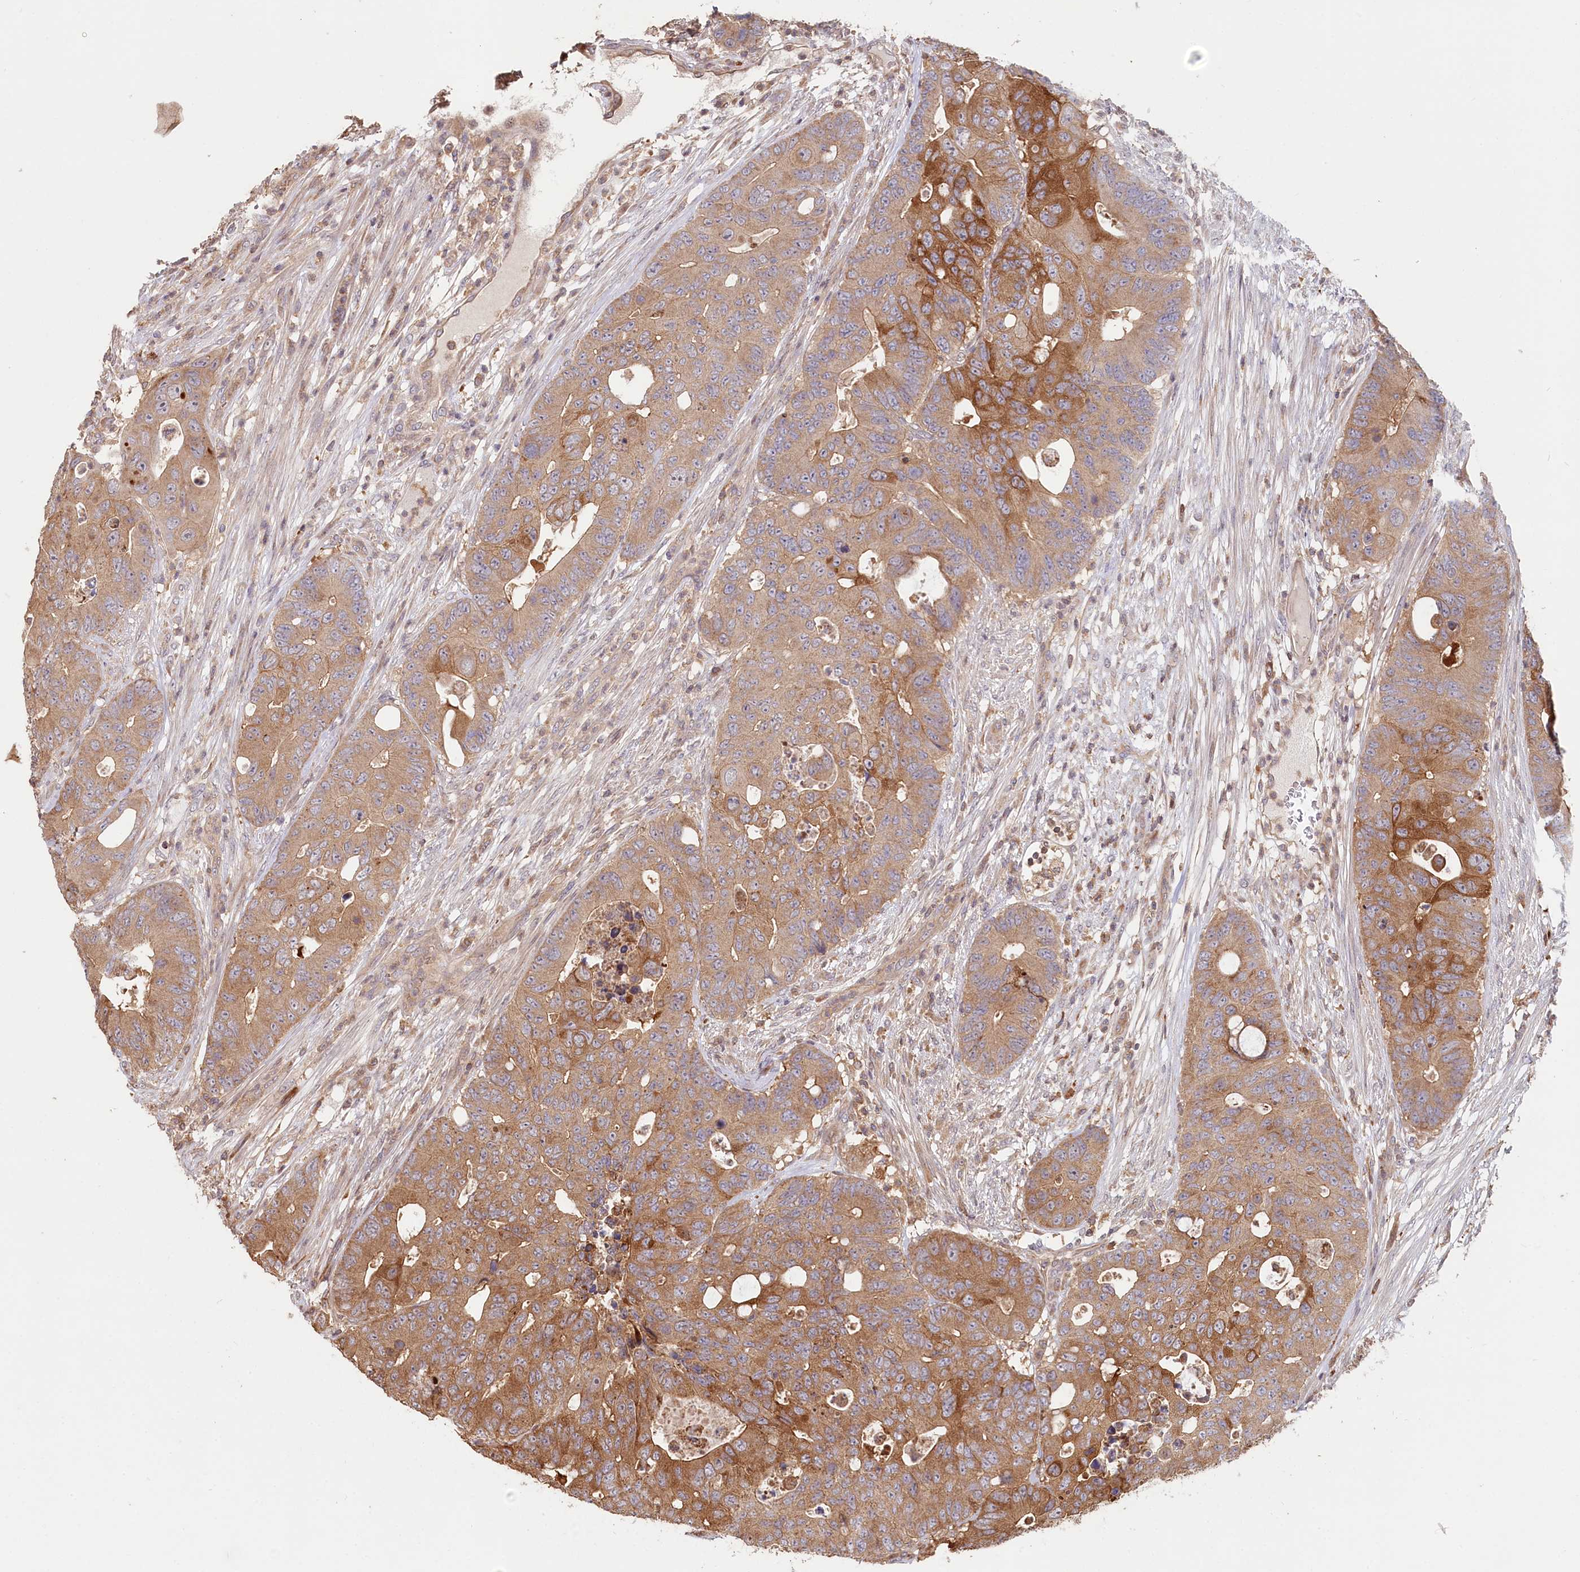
{"staining": {"intensity": "moderate", "quantity": ">75%", "location": "cytoplasmic/membranous"}, "tissue": "colorectal cancer", "cell_type": "Tumor cells", "image_type": "cancer", "snomed": [{"axis": "morphology", "description": "Adenocarcinoma, NOS"}, {"axis": "topography", "description": "Colon"}], "caption": "Immunohistochemical staining of human colorectal adenocarcinoma displays medium levels of moderate cytoplasmic/membranous protein expression in about >75% of tumor cells.", "gene": "HAL", "patient": {"sex": "male", "age": 71}}